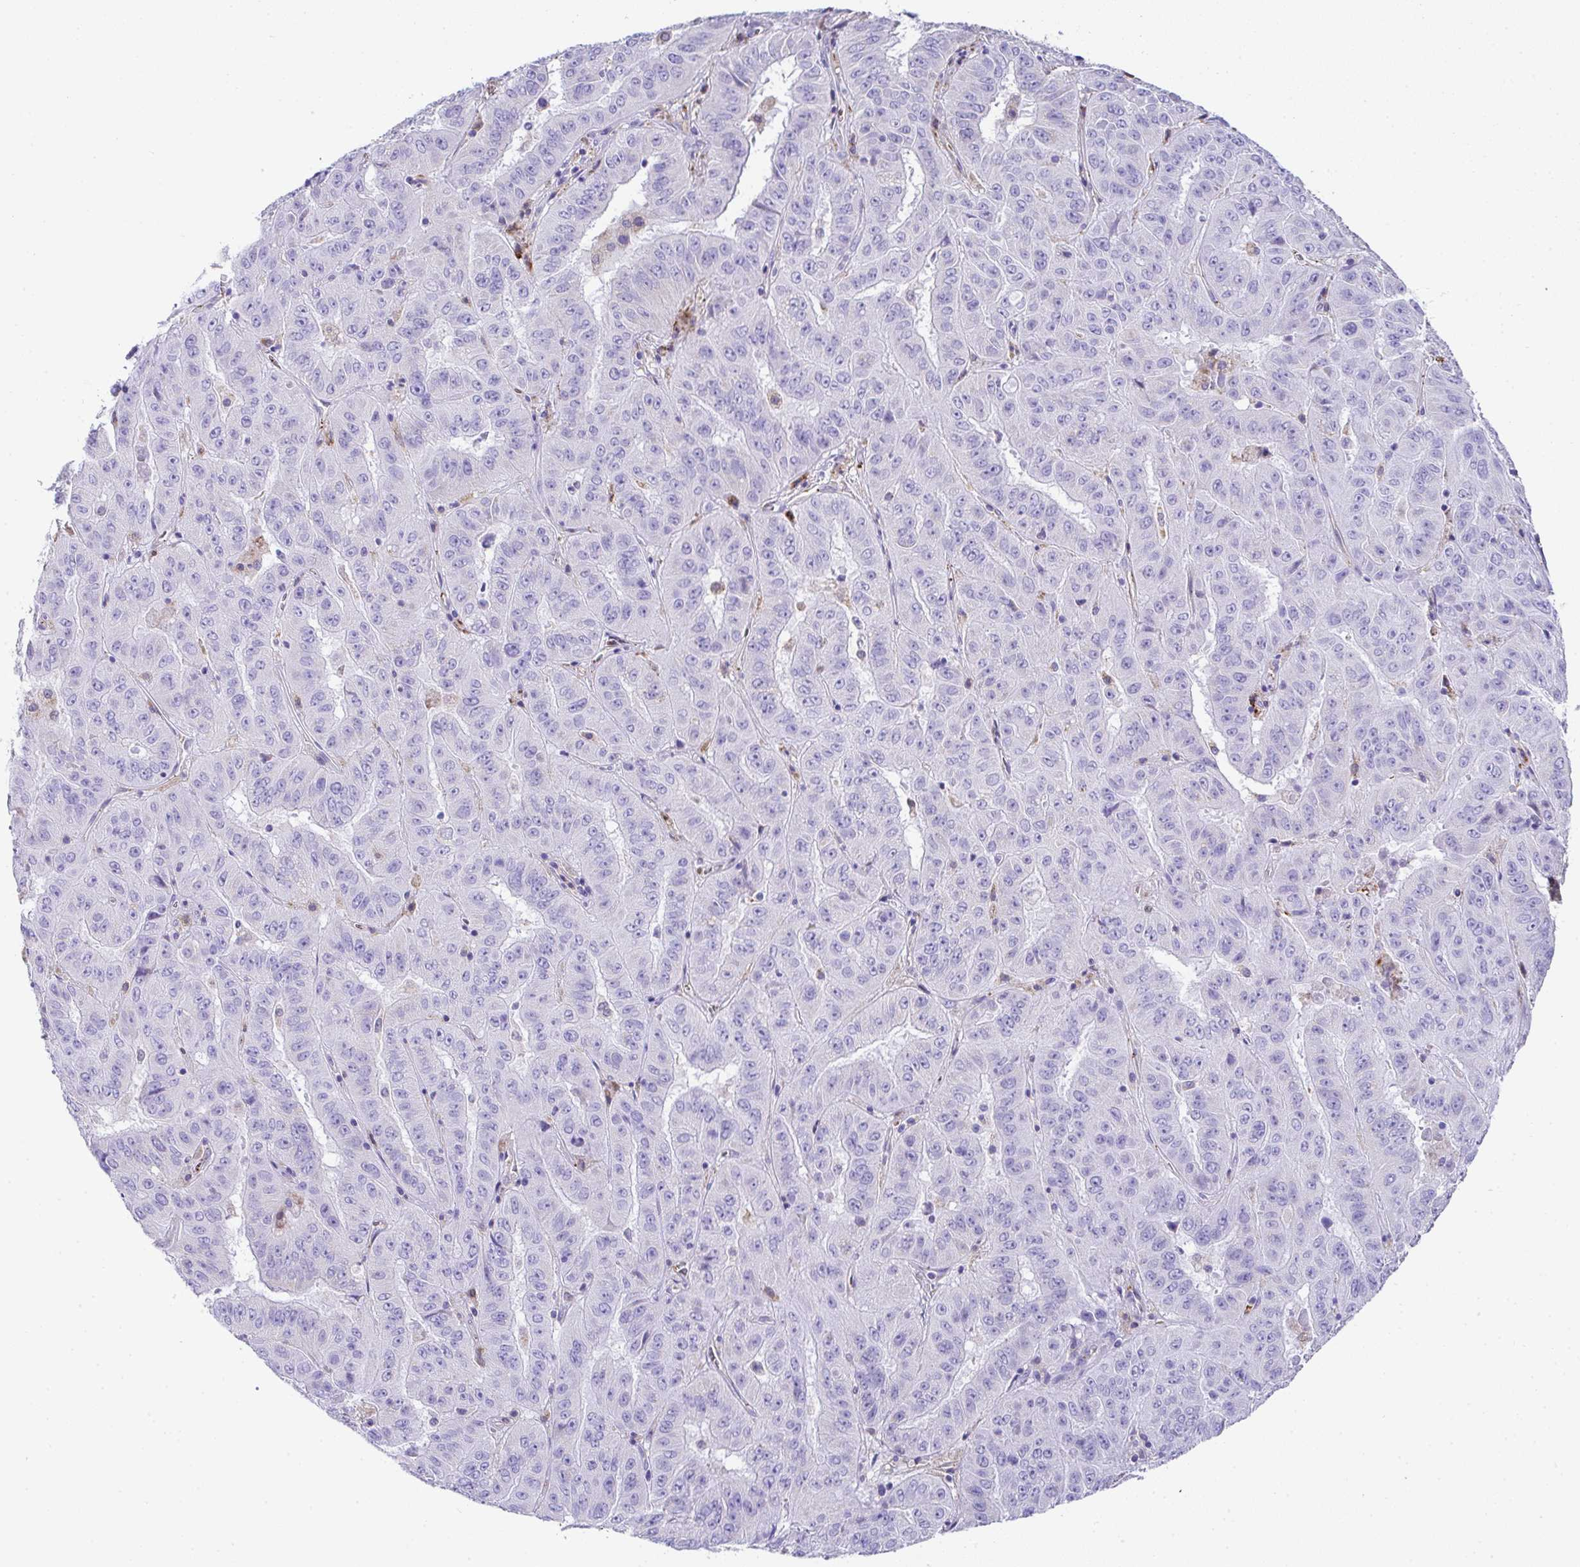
{"staining": {"intensity": "negative", "quantity": "none", "location": "none"}, "tissue": "pancreatic cancer", "cell_type": "Tumor cells", "image_type": "cancer", "snomed": [{"axis": "morphology", "description": "Adenocarcinoma, NOS"}, {"axis": "topography", "description": "Pancreas"}], "caption": "Tumor cells show no significant expression in pancreatic cancer (adenocarcinoma). The staining was performed using DAB to visualize the protein expression in brown, while the nuclei were stained in blue with hematoxylin (Magnification: 20x).", "gene": "TNFAIP8", "patient": {"sex": "male", "age": 63}}